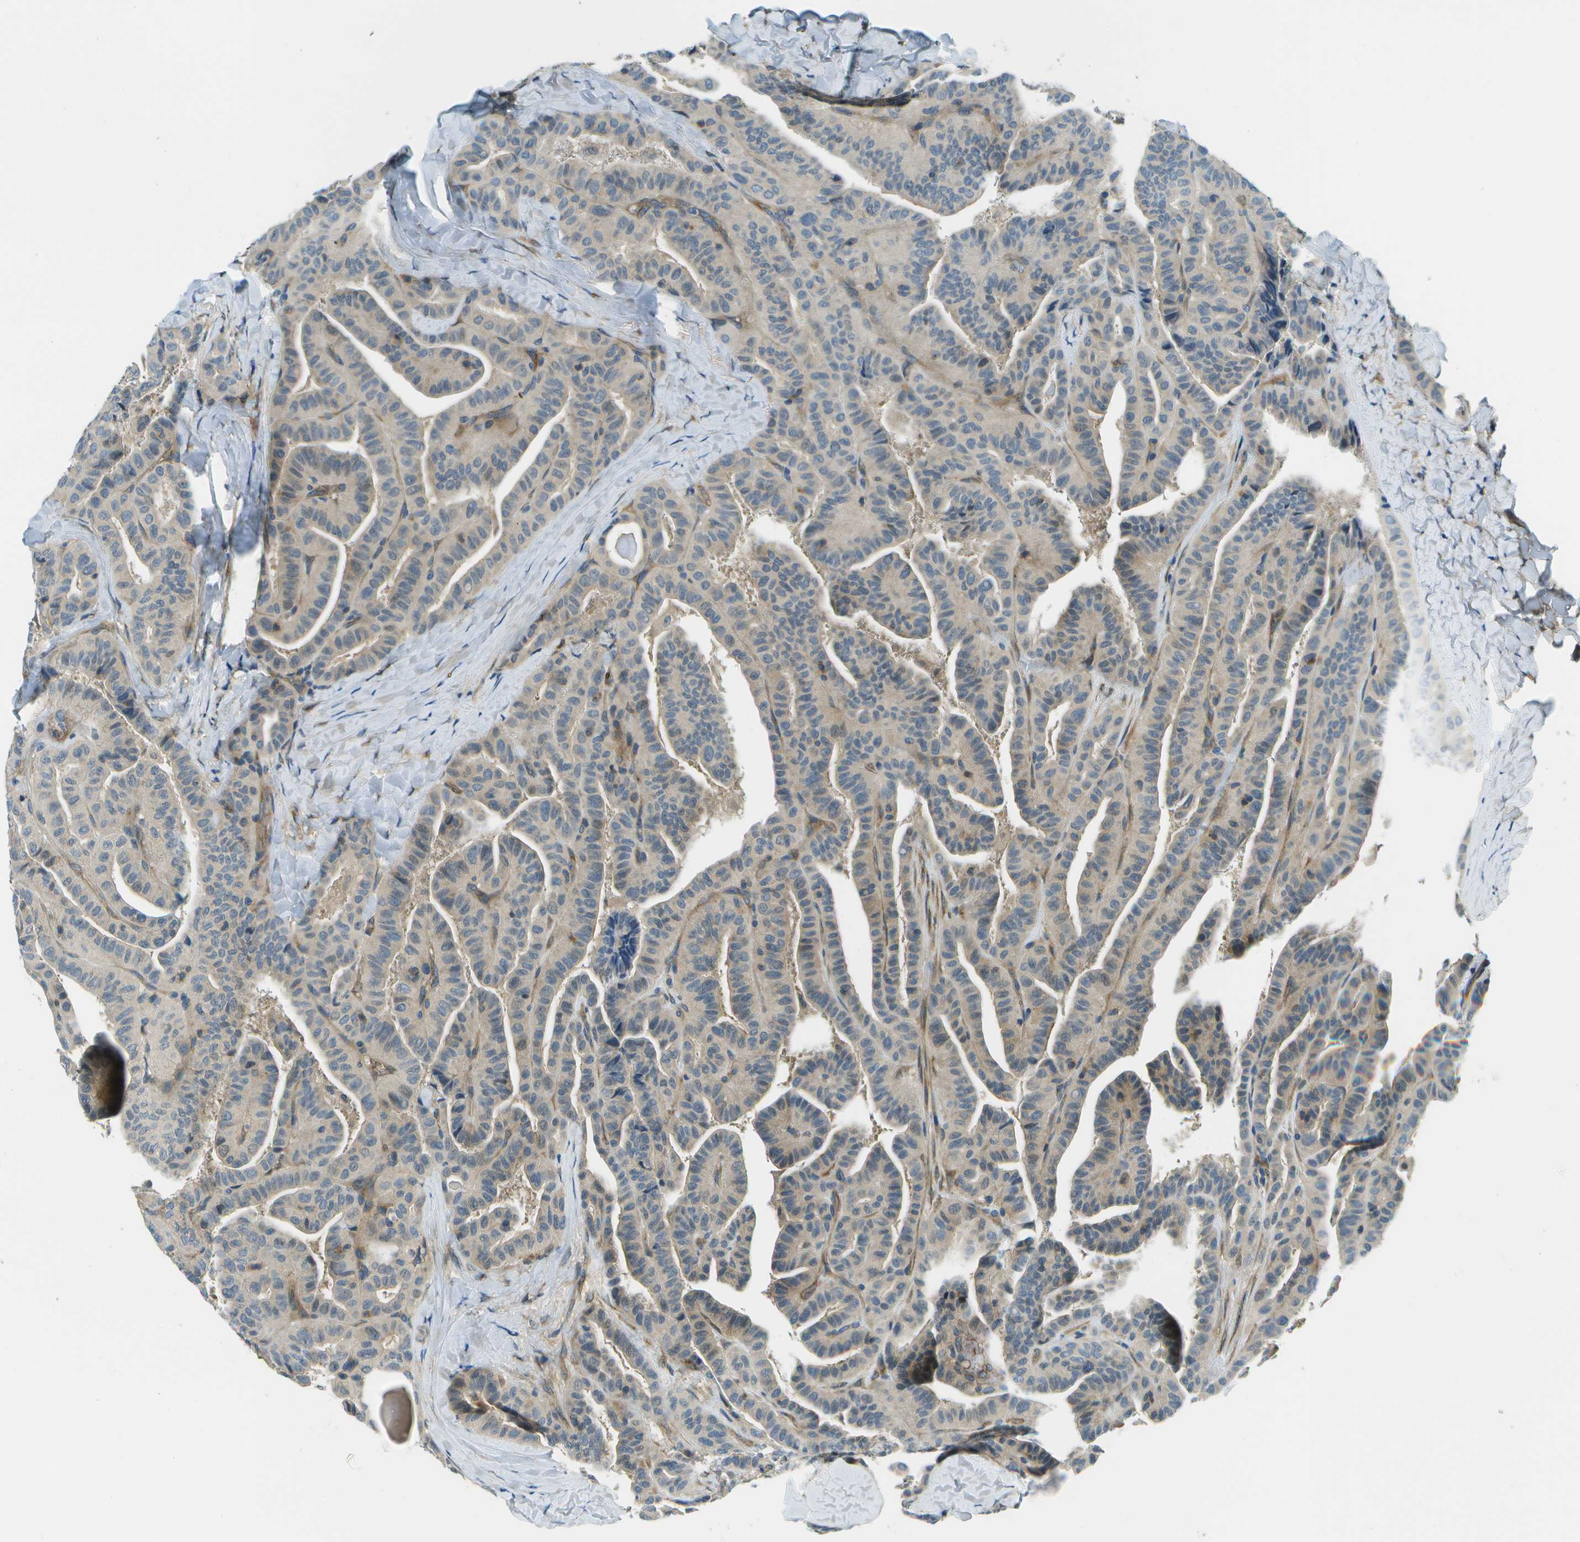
{"staining": {"intensity": "weak", "quantity": "<25%", "location": "cytoplasmic/membranous"}, "tissue": "thyroid cancer", "cell_type": "Tumor cells", "image_type": "cancer", "snomed": [{"axis": "morphology", "description": "Papillary adenocarcinoma, NOS"}, {"axis": "topography", "description": "Thyroid gland"}], "caption": "Human thyroid cancer (papillary adenocarcinoma) stained for a protein using IHC demonstrates no positivity in tumor cells.", "gene": "CTIF", "patient": {"sex": "male", "age": 77}}